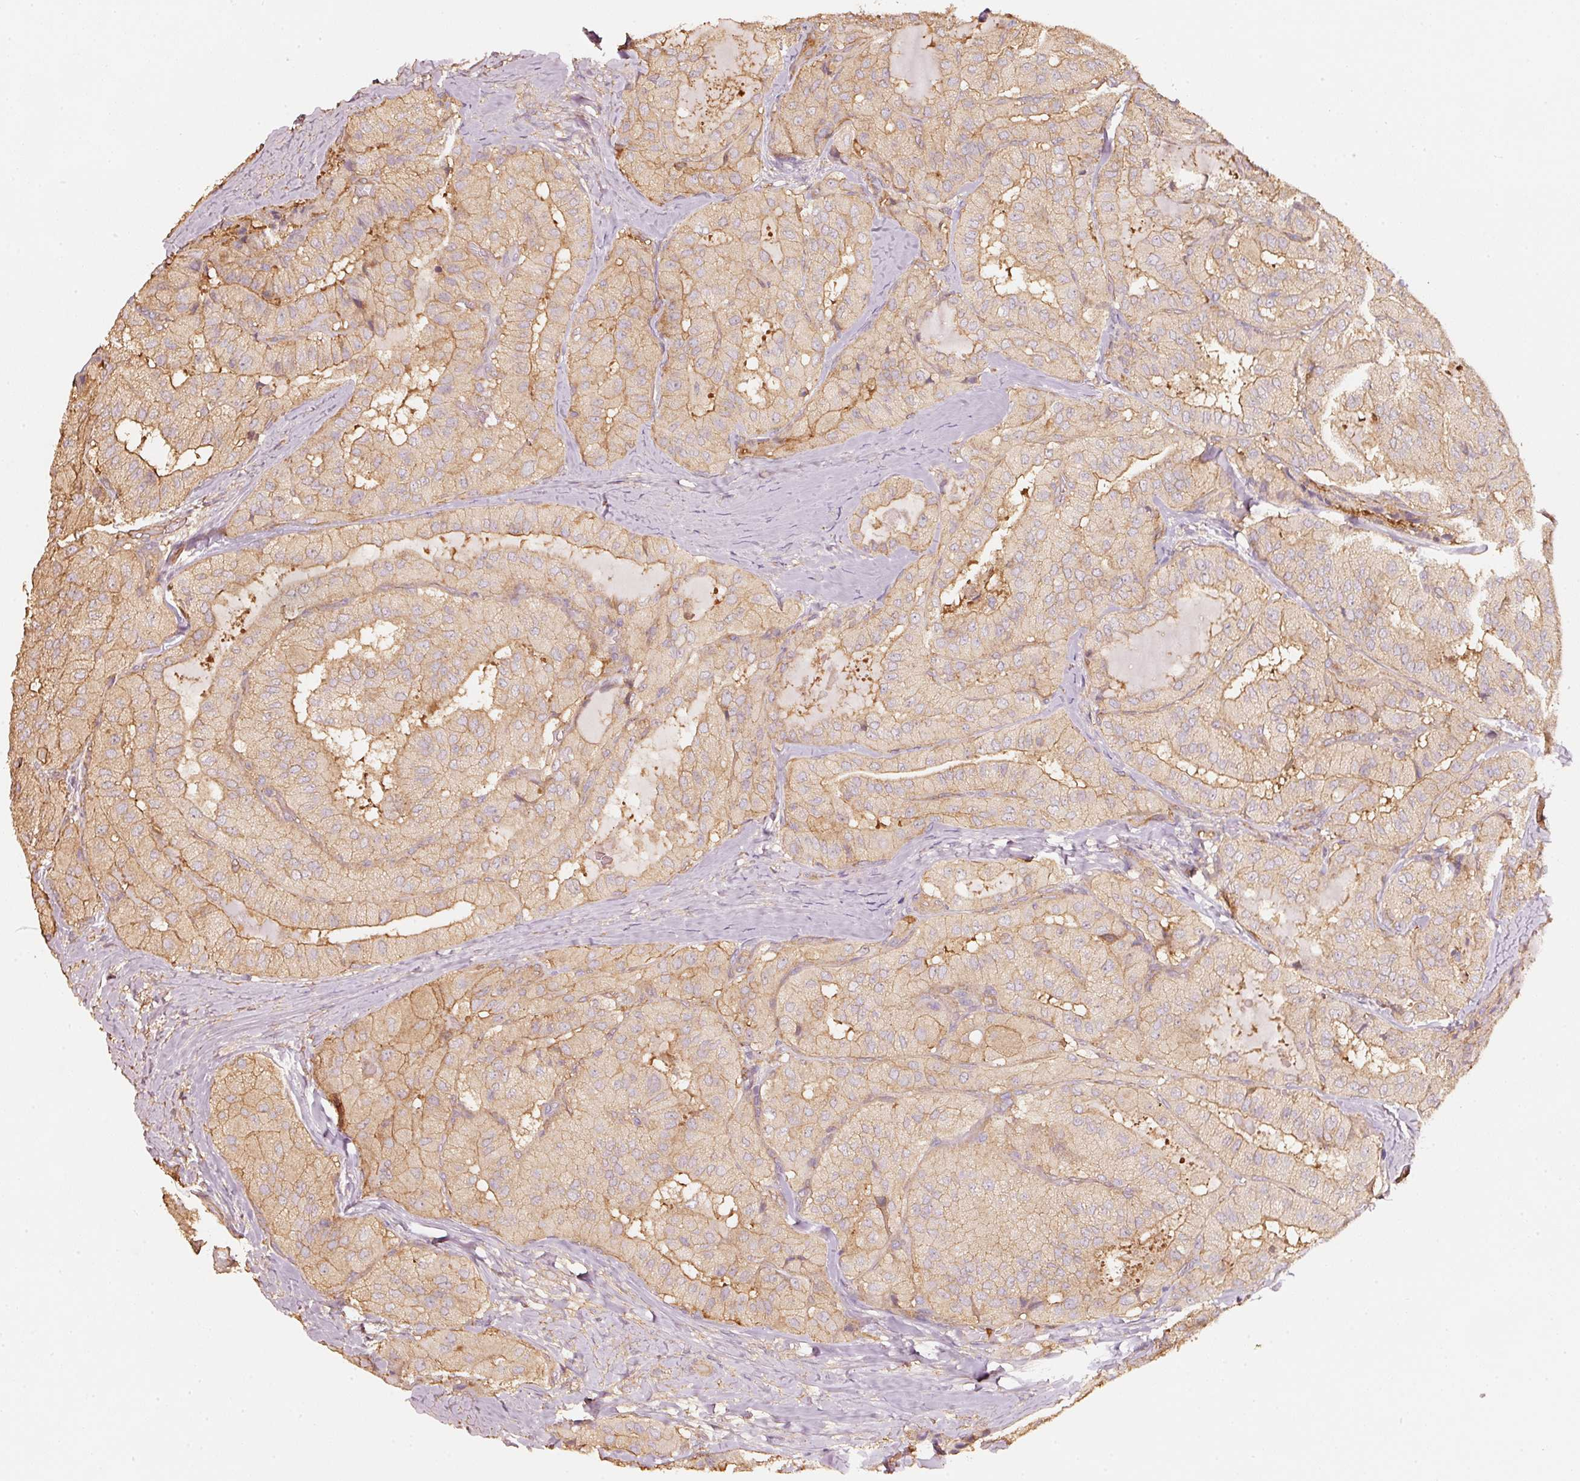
{"staining": {"intensity": "weak", "quantity": ">75%", "location": "cytoplasmic/membranous"}, "tissue": "thyroid cancer", "cell_type": "Tumor cells", "image_type": "cancer", "snomed": [{"axis": "morphology", "description": "Normal tissue, NOS"}, {"axis": "morphology", "description": "Papillary adenocarcinoma, NOS"}, {"axis": "topography", "description": "Thyroid gland"}], "caption": "Thyroid papillary adenocarcinoma was stained to show a protein in brown. There is low levels of weak cytoplasmic/membranous staining in about >75% of tumor cells. (DAB IHC, brown staining for protein, blue staining for nuclei).", "gene": "CEP95", "patient": {"sex": "female", "age": 59}}